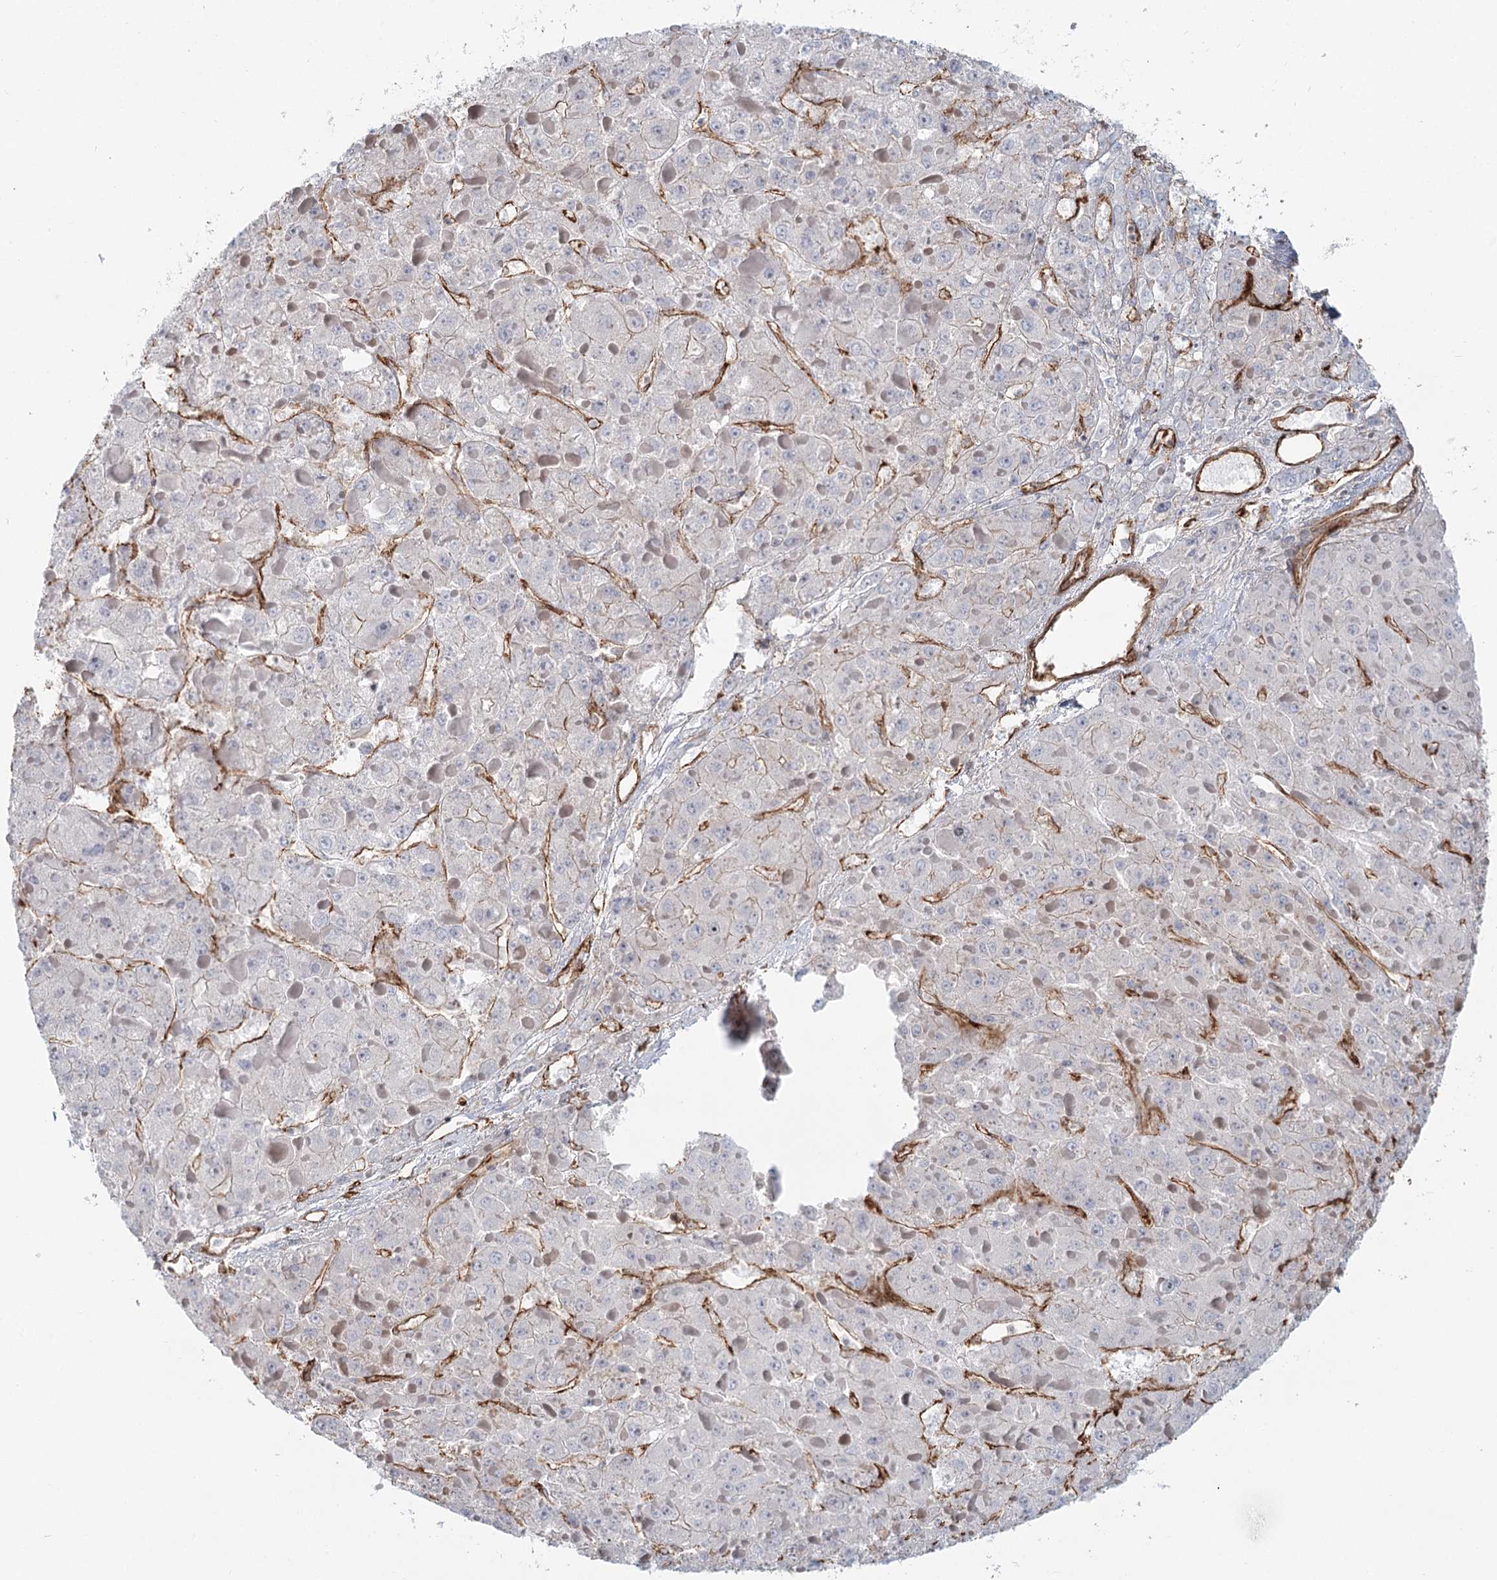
{"staining": {"intensity": "moderate", "quantity": "<25%", "location": "cytoplasmic/membranous"}, "tissue": "liver cancer", "cell_type": "Tumor cells", "image_type": "cancer", "snomed": [{"axis": "morphology", "description": "Carcinoma, Hepatocellular, NOS"}, {"axis": "topography", "description": "Liver"}], "caption": "A histopathology image showing moderate cytoplasmic/membranous staining in about <25% of tumor cells in liver cancer, as visualized by brown immunohistochemical staining.", "gene": "ZFYVE28", "patient": {"sex": "female", "age": 73}}